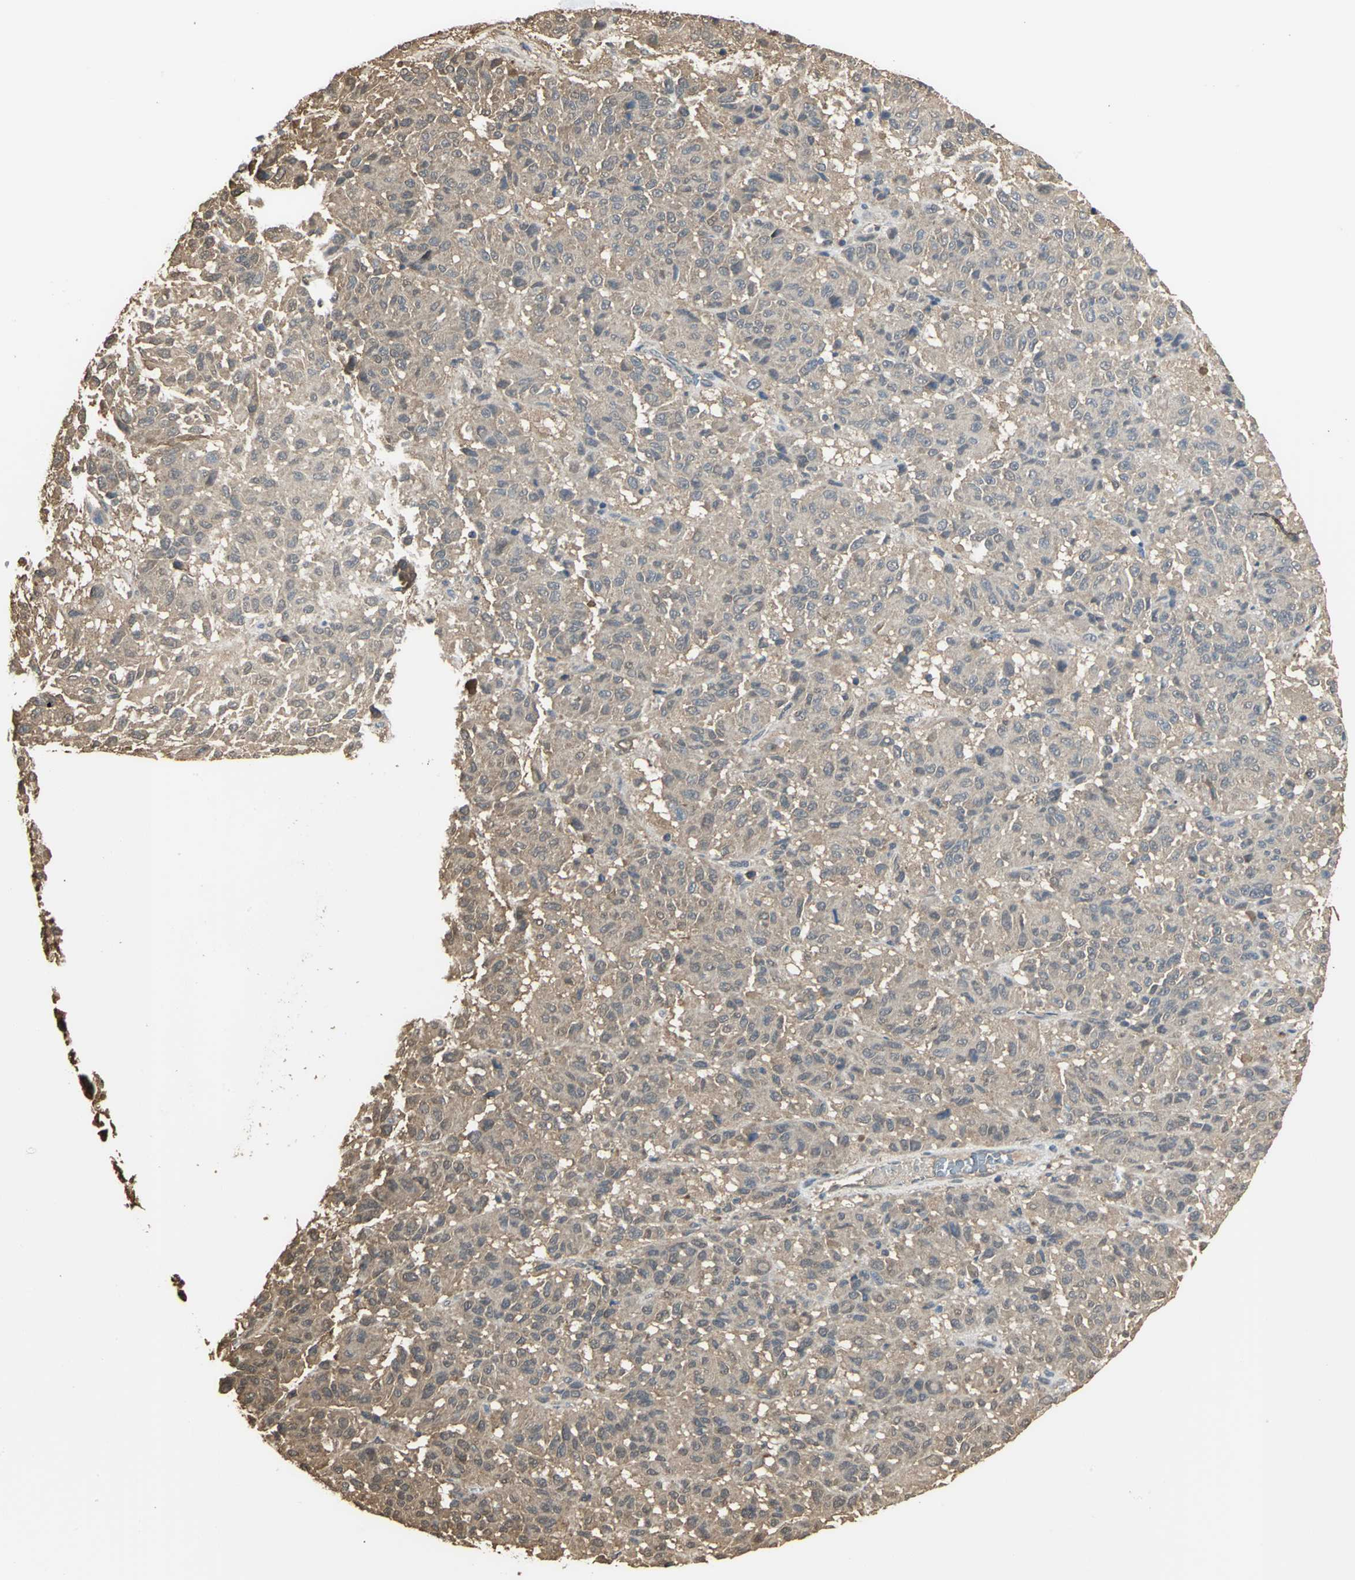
{"staining": {"intensity": "moderate", "quantity": ">75%", "location": "cytoplasmic/membranous"}, "tissue": "melanoma", "cell_type": "Tumor cells", "image_type": "cancer", "snomed": [{"axis": "morphology", "description": "Malignant melanoma, Metastatic site"}, {"axis": "topography", "description": "Lung"}], "caption": "Immunohistochemical staining of malignant melanoma (metastatic site) reveals medium levels of moderate cytoplasmic/membranous staining in approximately >75% of tumor cells. The staining was performed using DAB (3,3'-diaminobenzidine) to visualize the protein expression in brown, while the nuclei were stained in blue with hematoxylin (Magnification: 20x).", "gene": "PARK7", "patient": {"sex": "male", "age": 64}}